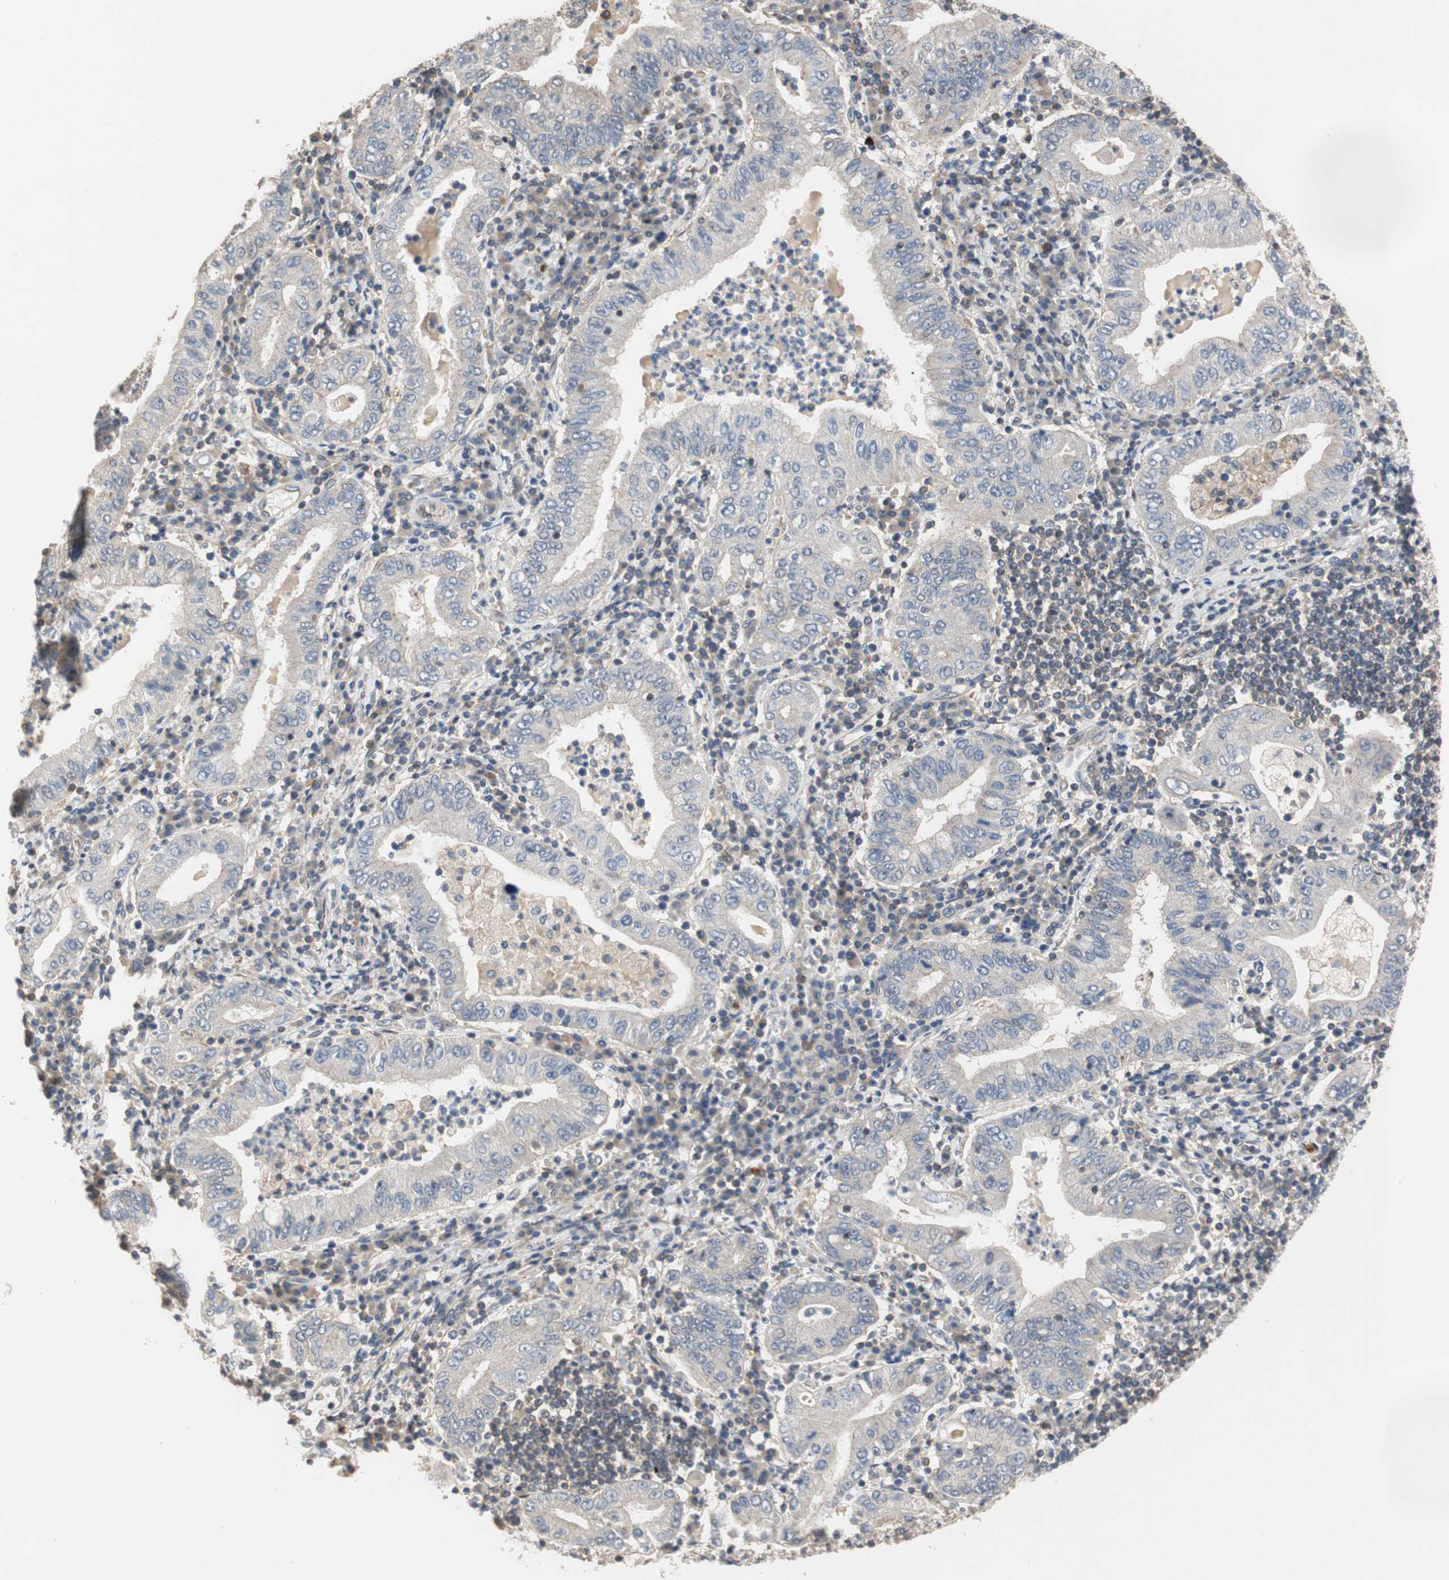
{"staining": {"intensity": "weak", "quantity": "25%-75%", "location": "cytoplasmic/membranous"}, "tissue": "stomach cancer", "cell_type": "Tumor cells", "image_type": "cancer", "snomed": [{"axis": "morphology", "description": "Normal tissue, NOS"}, {"axis": "morphology", "description": "Adenocarcinoma, NOS"}, {"axis": "topography", "description": "Esophagus"}, {"axis": "topography", "description": "Stomach, upper"}, {"axis": "topography", "description": "Peripheral nerve tissue"}], "caption": "The photomicrograph shows a brown stain indicating the presence of a protein in the cytoplasmic/membranous of tumor cells in stomach cancer (adenocarcinoma). (DAB IHC with brightfield microscopy, high magnification).", "gene": "MAP4K2", "patient": {"sex": "male", "age": 62}}